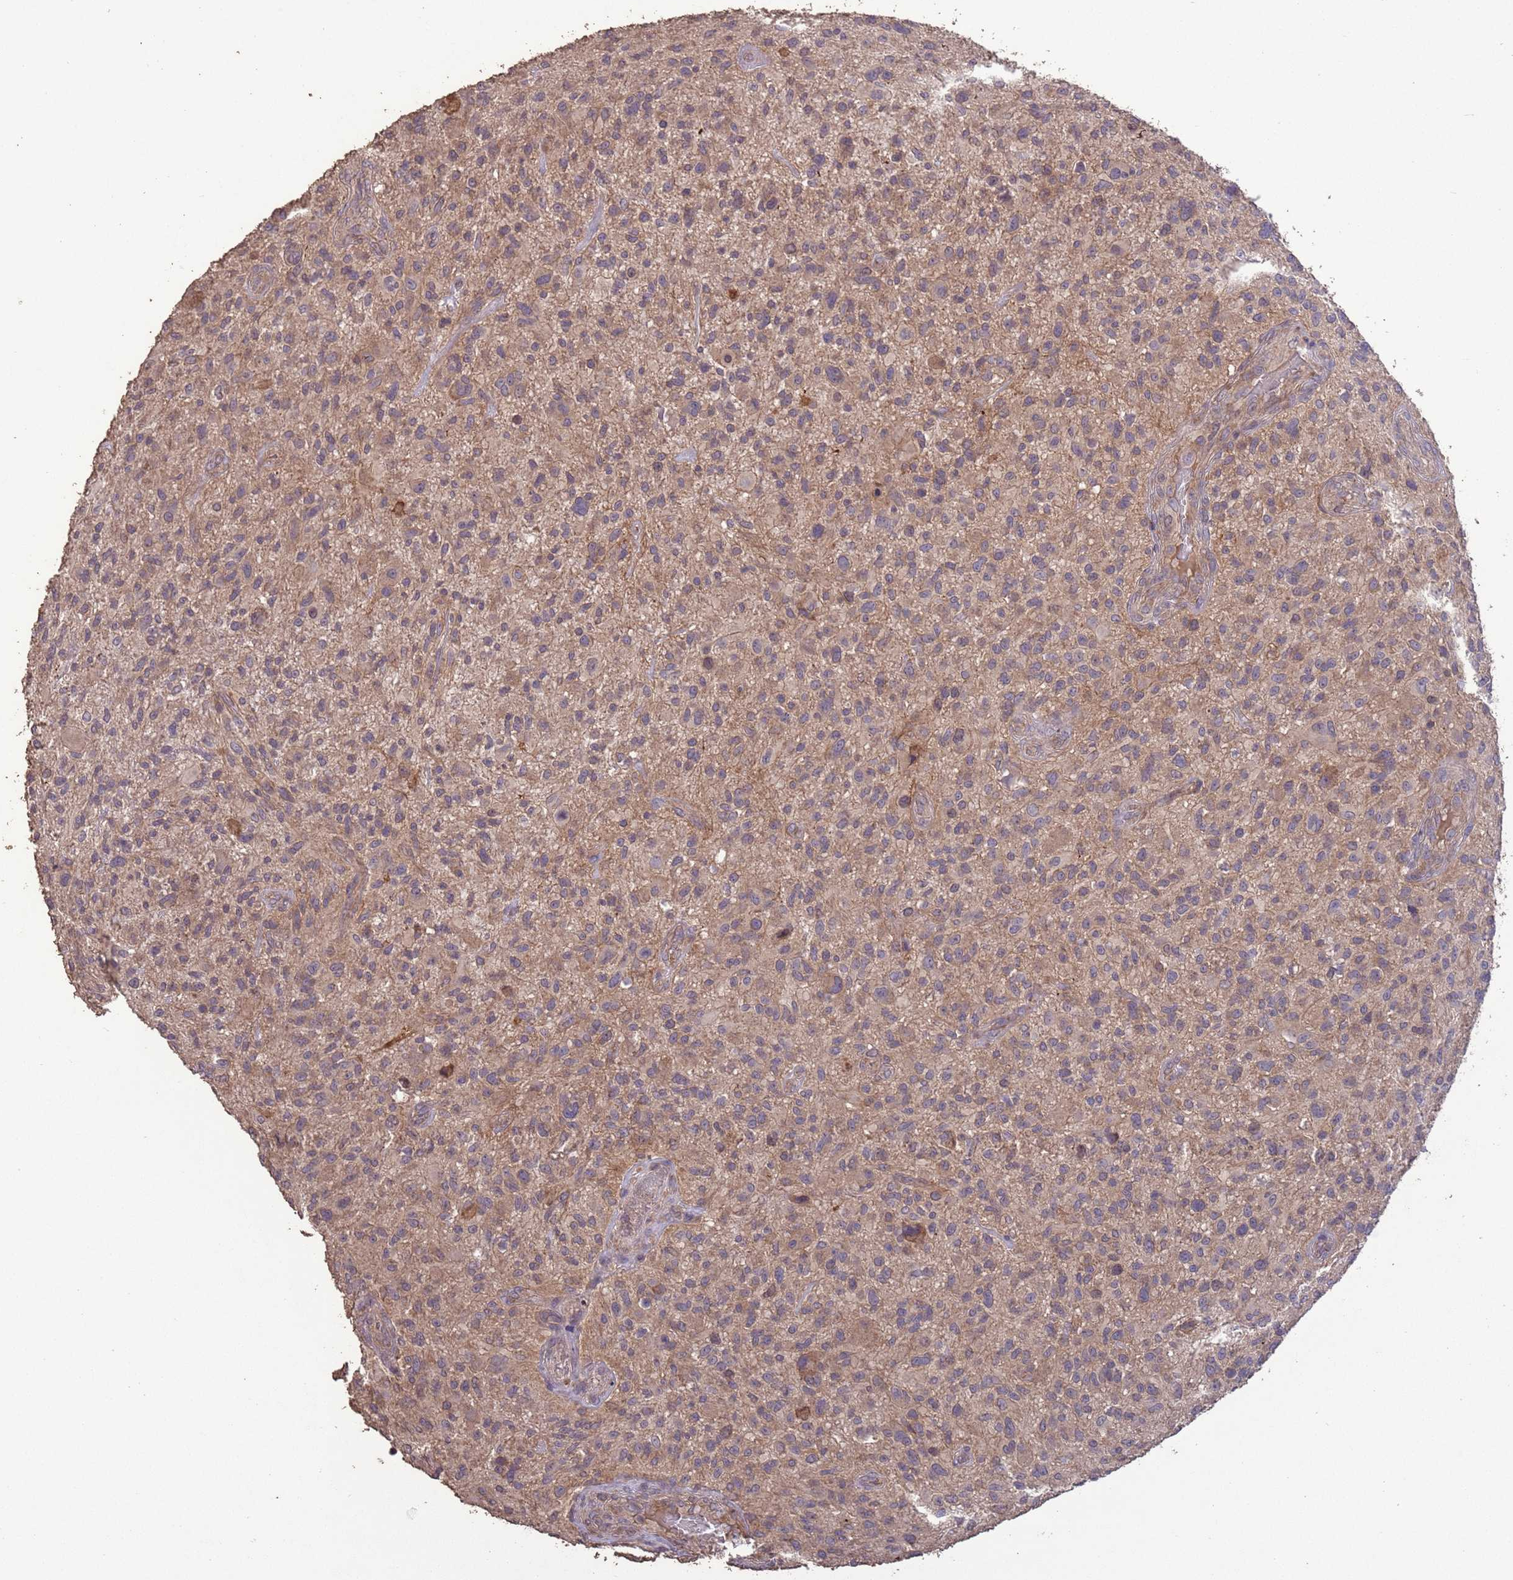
{"staining": {"intensity": "weak", "quantity": "25%-75%", "location": "cytoplasmic/membranous"}, "tissue": "glioma", "cell_type": "Tumor cells", "image_type": "cancer", "snomed": [{"axis": "morphology", "description": "Glioma, malignant, High grade"}, {"axis": "topography", "description": "Brain"}], "caption": "High-grade glioma (malignant) tissue reveals weak cytoplasmic/membranous expression in approximately 25%-75% of tumor cells", "gene": "SLC9B2", "patient": {"sex": "male", "age": 47}}